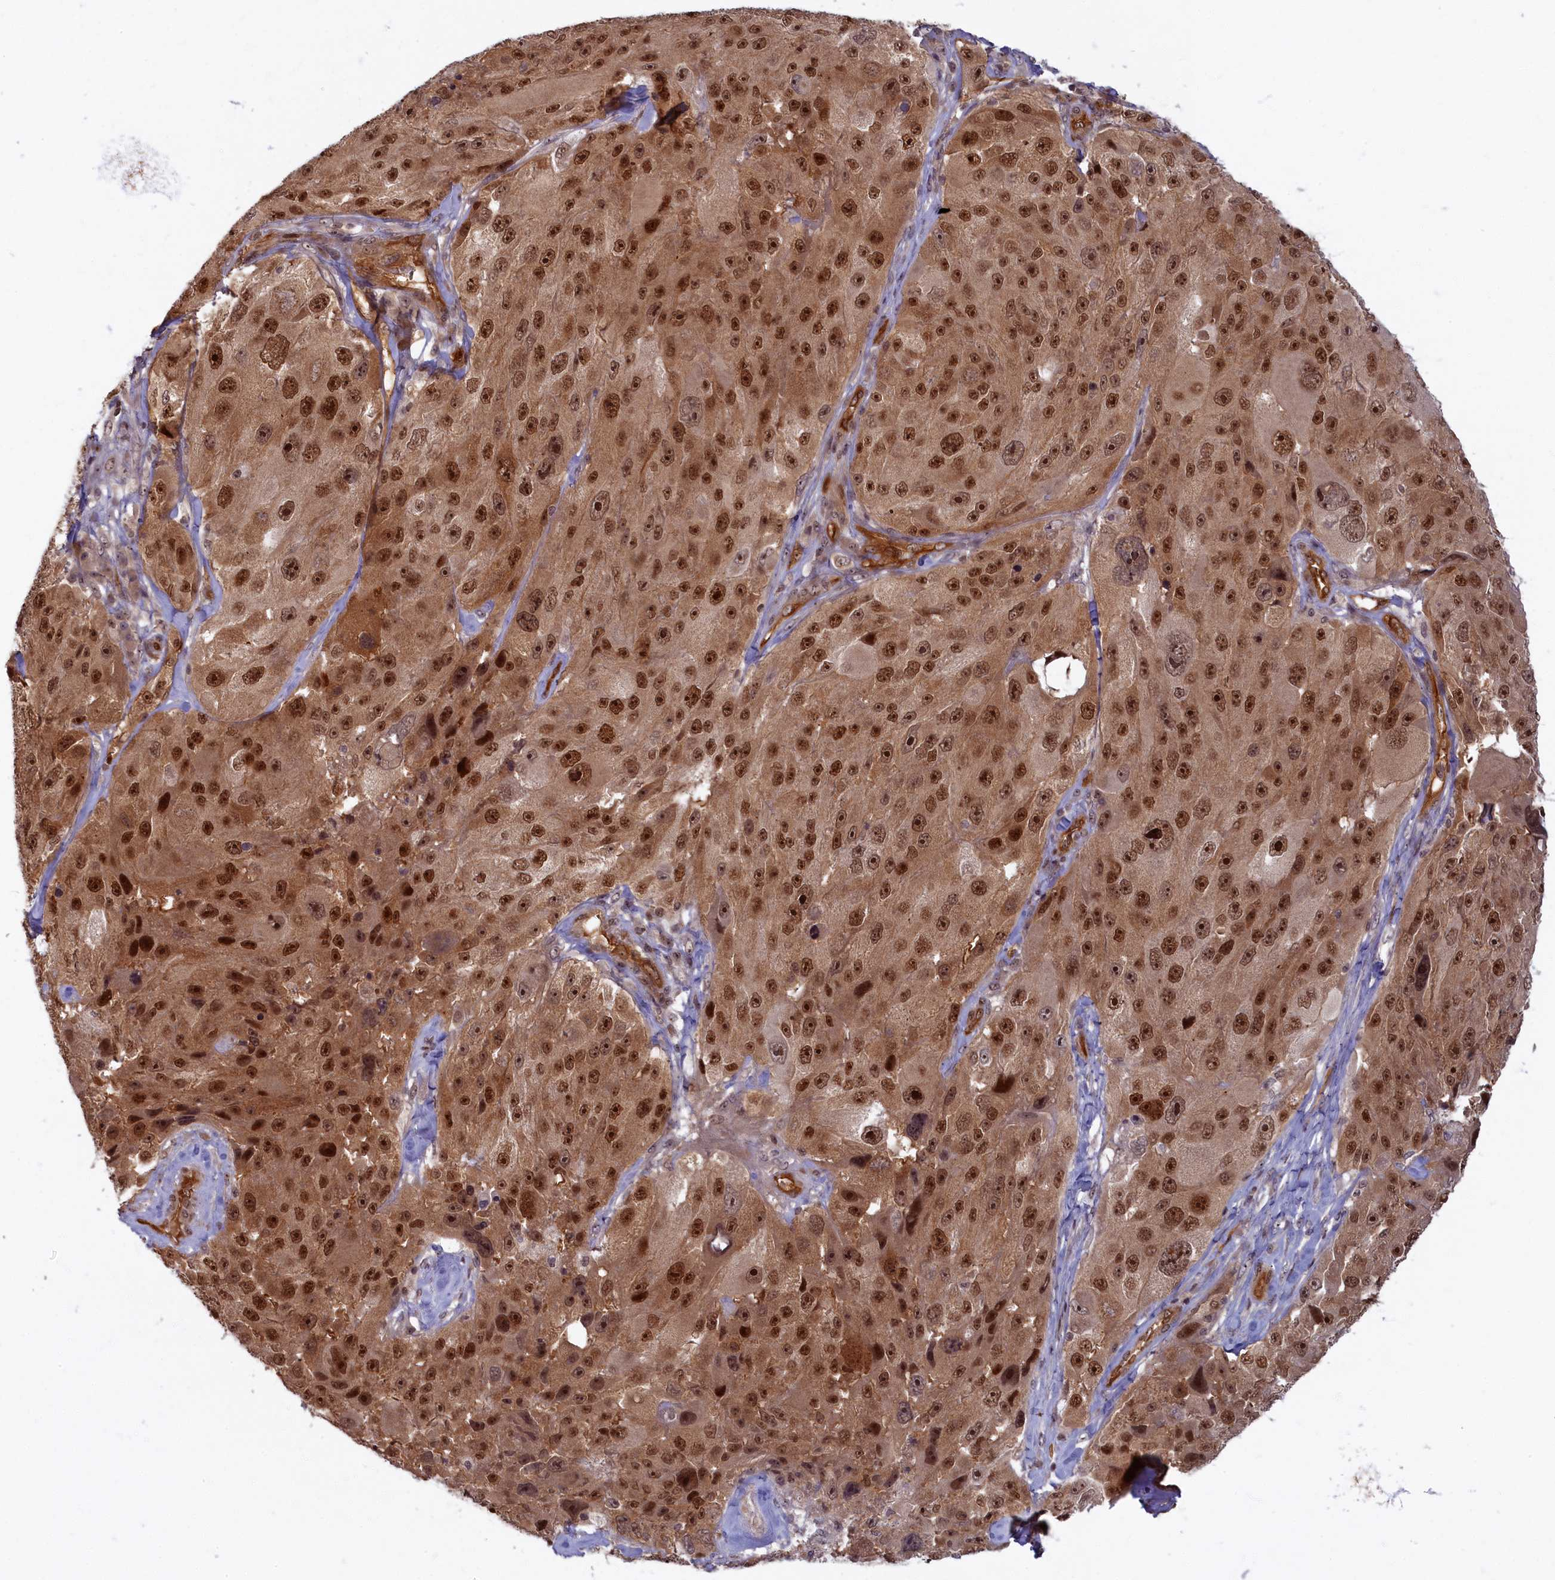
{"staining": {"intensity": "strong", "quantity": ">75%", "location": "nuclear"}, "tissue": "melanoma", "cell_type": "Tumor cells", "image_type": "cancer", "snomed": [{"axis": "morphology", "description": "Malignant melanoma, Metastatic site"}, {"axis": "topography", "description": "Lymph node"}], "caption": "Tumor cells display high levels of strong nuclear expression in approximately >75% of cells in human melanoma.", "gene": "SNRK", "patient": {"sex": "male", "age": 62}}